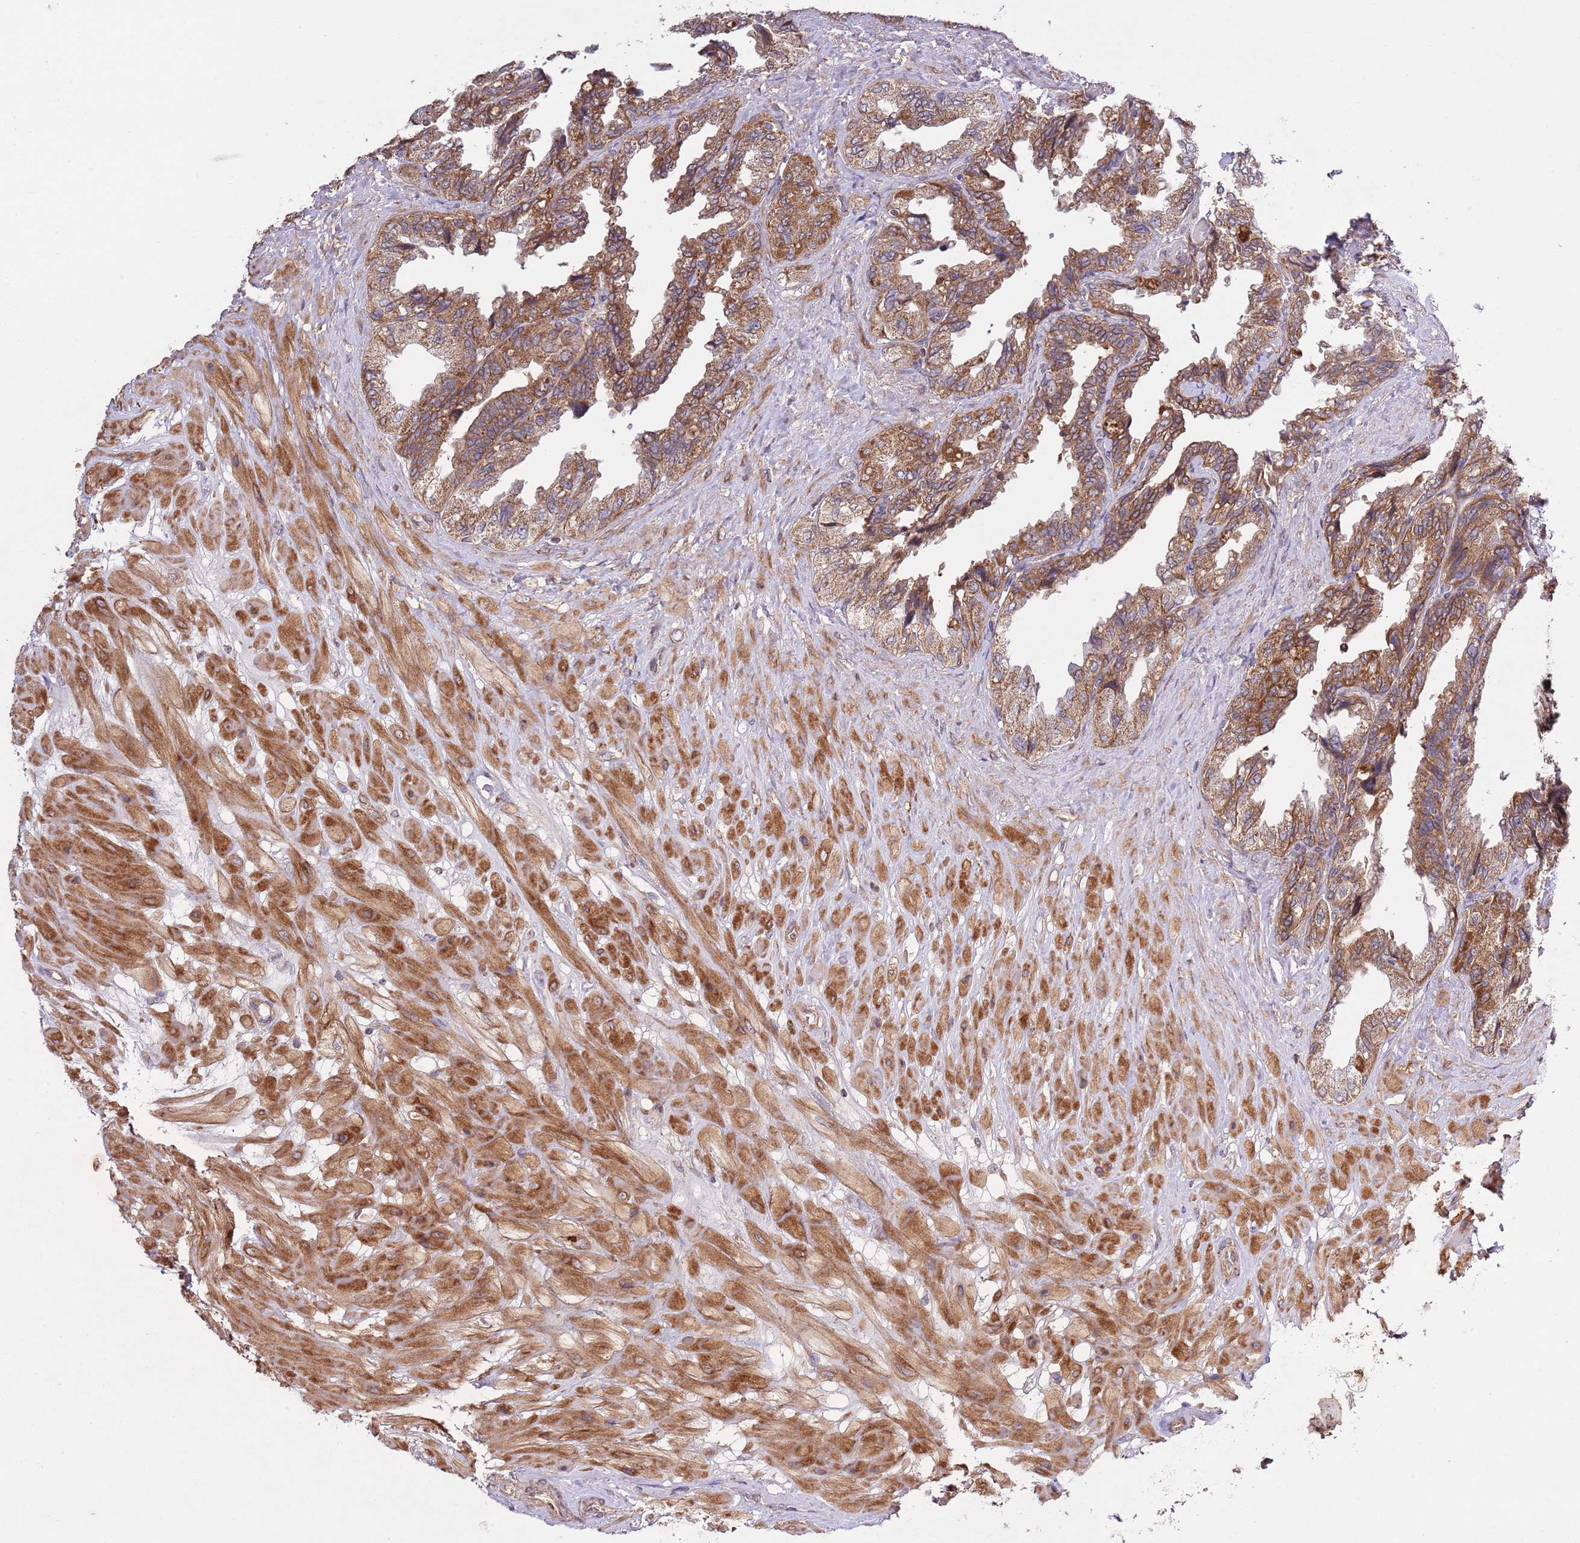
{"staining": {"intensity": "strong", "quantity": ">75%", "location": "cytoplasmic/membranous"}, "tissue": "seminal vesicle", "cell_type": "Glandular cells", "image_type": "normal", "snomed": [{"axis": "morphology", "description": "Normal tissue, NOS"}, {"axis": "topography", "description": "Seminal veicle"}, {"axis": "topography", "description": "Peripheral nerve tissue"}], "caption": "This histopathology image shows immunohistochemistry staining of benign human seminal vesicle, with high strong cytoplasmic/membranous expression in about >75% of glandular cells.", "gene": "MFNG", "patient": {"sex": "male", "age": 60}}